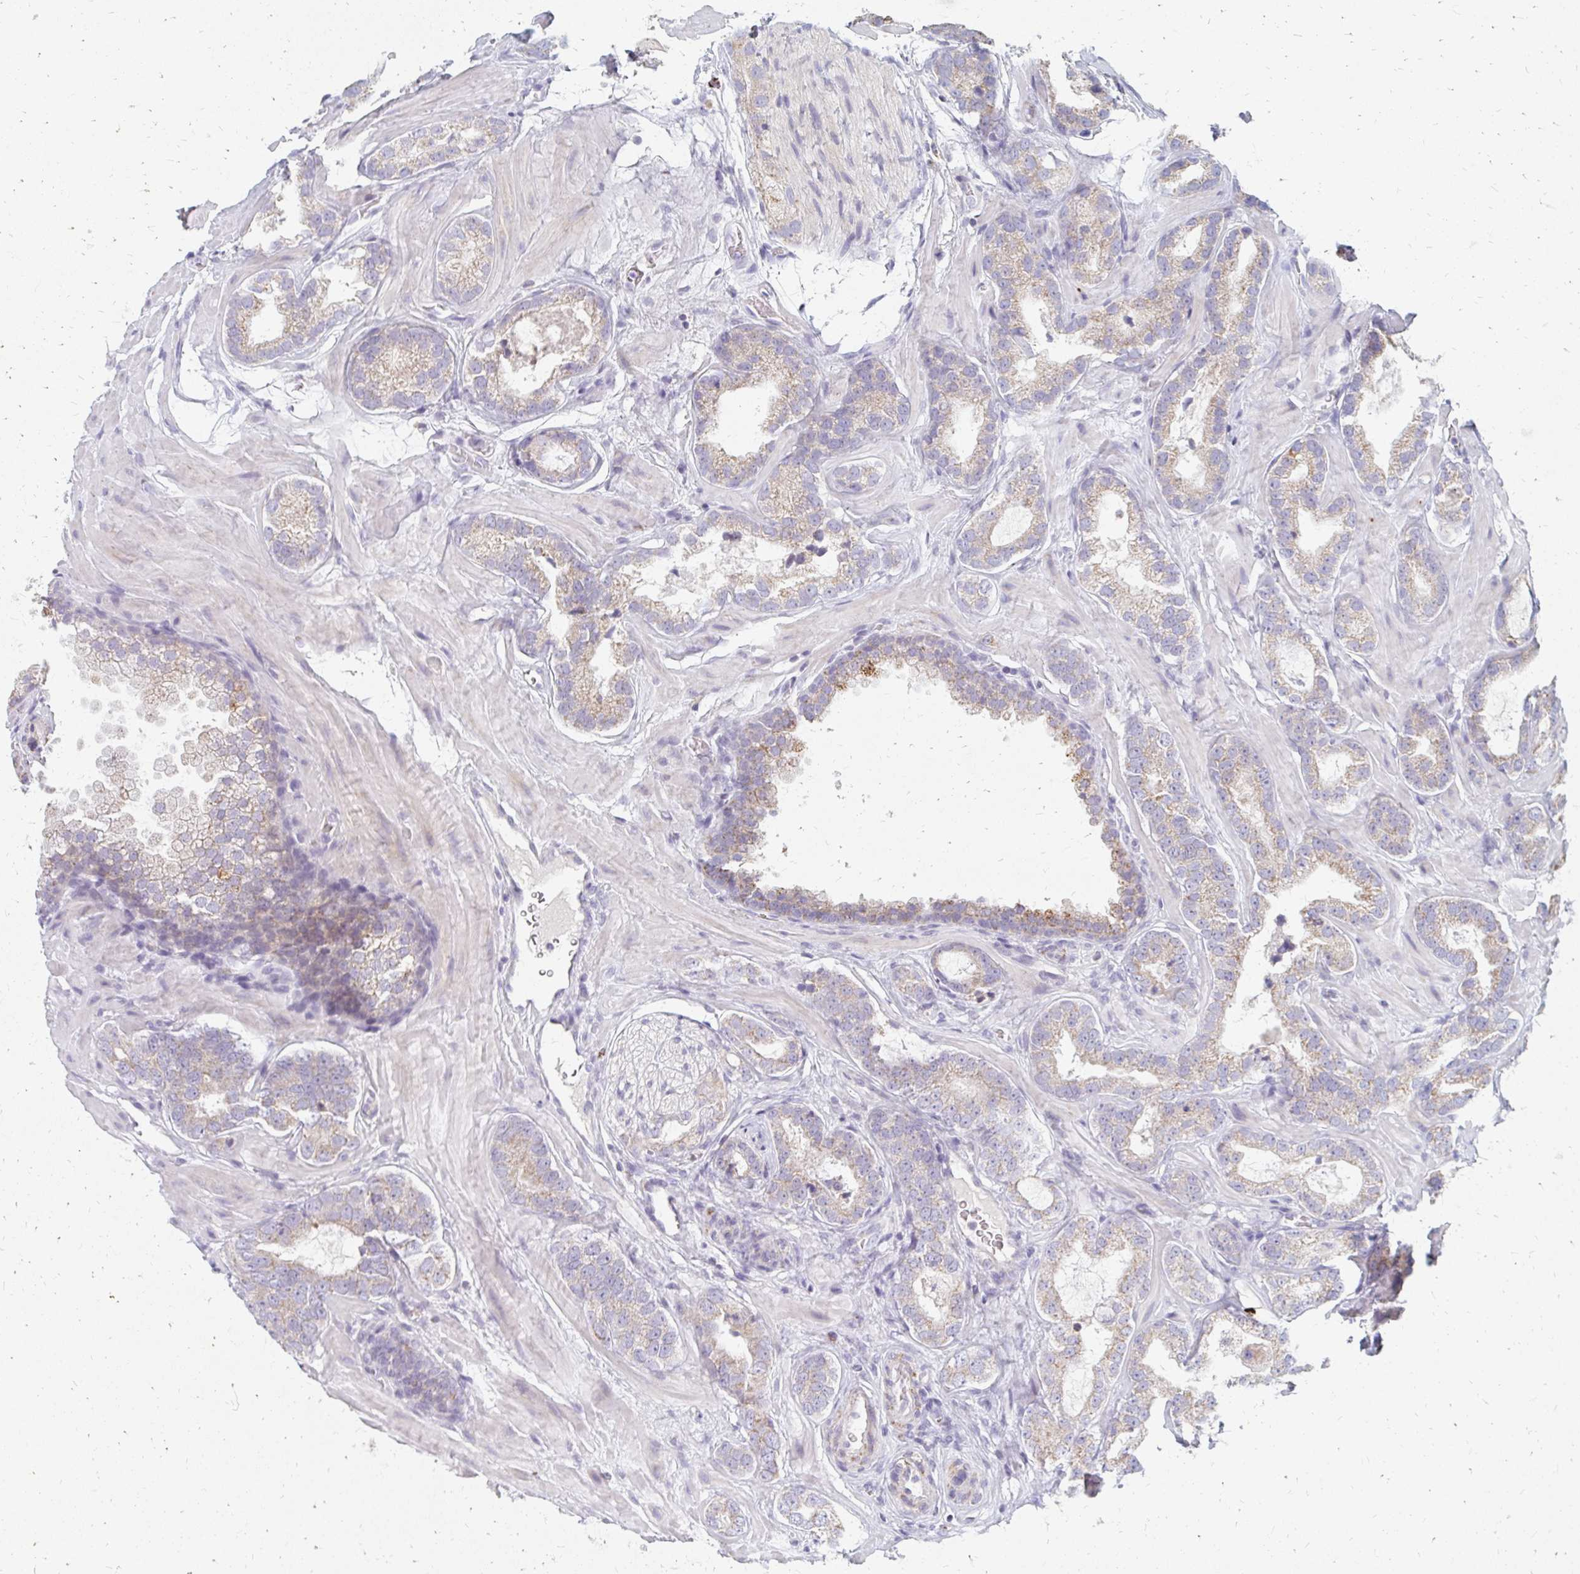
{"staining": {"intensity": "moderate", "quantity": "25%-75%", "location": "cytoplasmic/membranous"}, "tissue": "prostate cancer", "cell_type": "Tumor cells", "image_type": "cancer", "snomed": [{"axis": "morphology", "description": "Adenocarcinoma, Low grade"}, {"axis": "topography", "description": "Prostate"}], "caption": "The immunohistochemical stain shows moderate cytoplasmic/membranous positivity in tumor cells of prostate low-grade adenocarcinoma tissue. Immunohistochemistry (ihc) stains the protein in brown and the nuclei are stained blue.", "gene": "OR10V1", "patient": {"sex": "male", "age": 62}}